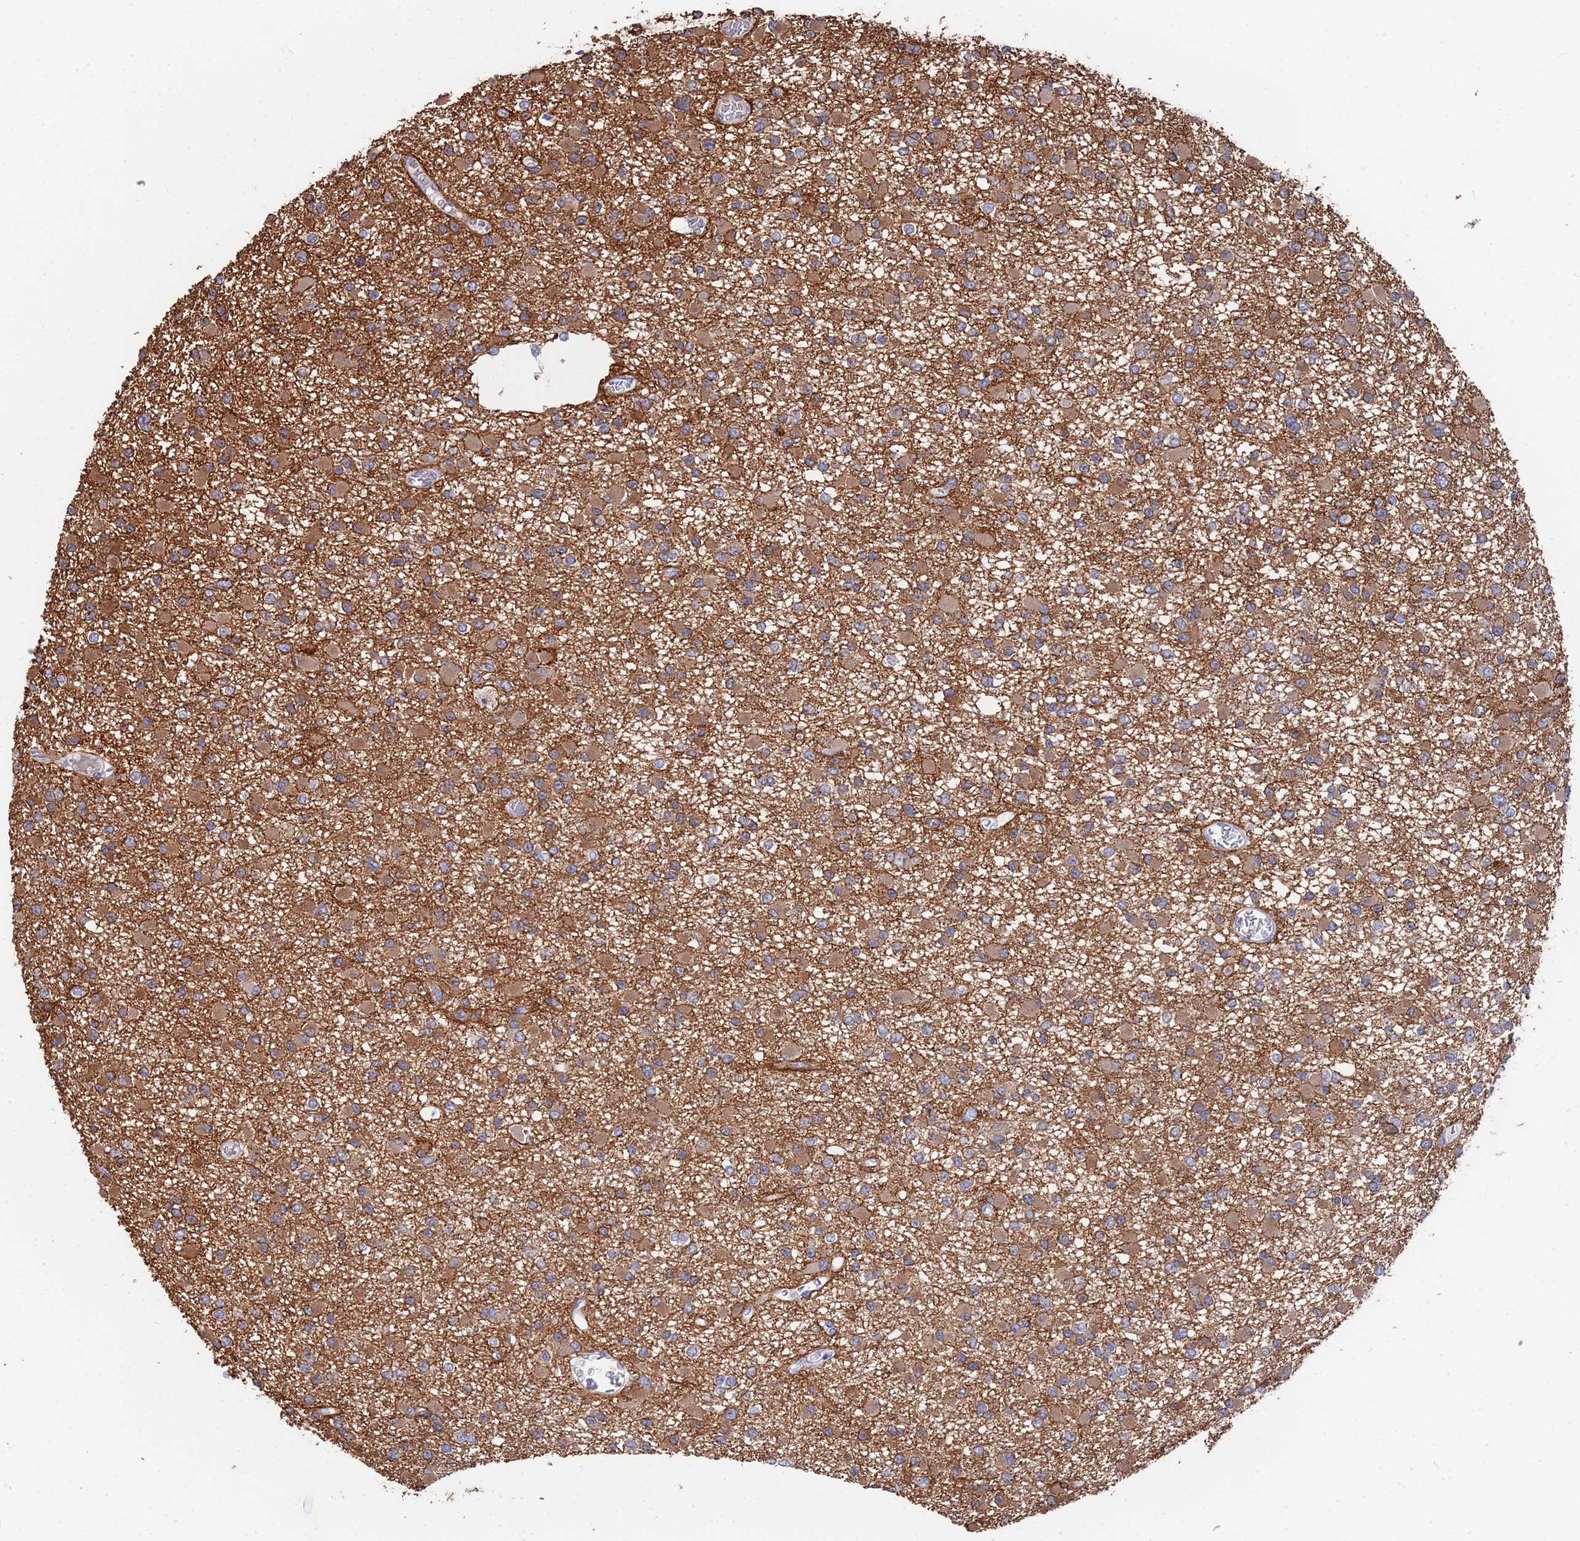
{"staining": {"intensity": "moderate", "quantity": ">75%", "location": "cytoplasmic/membranous"}, "tissue": "glioma", "cell_type": "Tumor cells", "image_type": "cancer", "snomed": [{"axis": "morphology", "description": "Glioma, malignant, Low grade"}, {"axis": "topography", "description": "Brain"}], "caption": "Immunohistochemical staining of glioma shows medium levels of moderate cytoplasmic/membranous protein expression in approximately >75% of tumor cells.", "gene": "ANK2", "patient": {"sex": "female", "age": 22}}